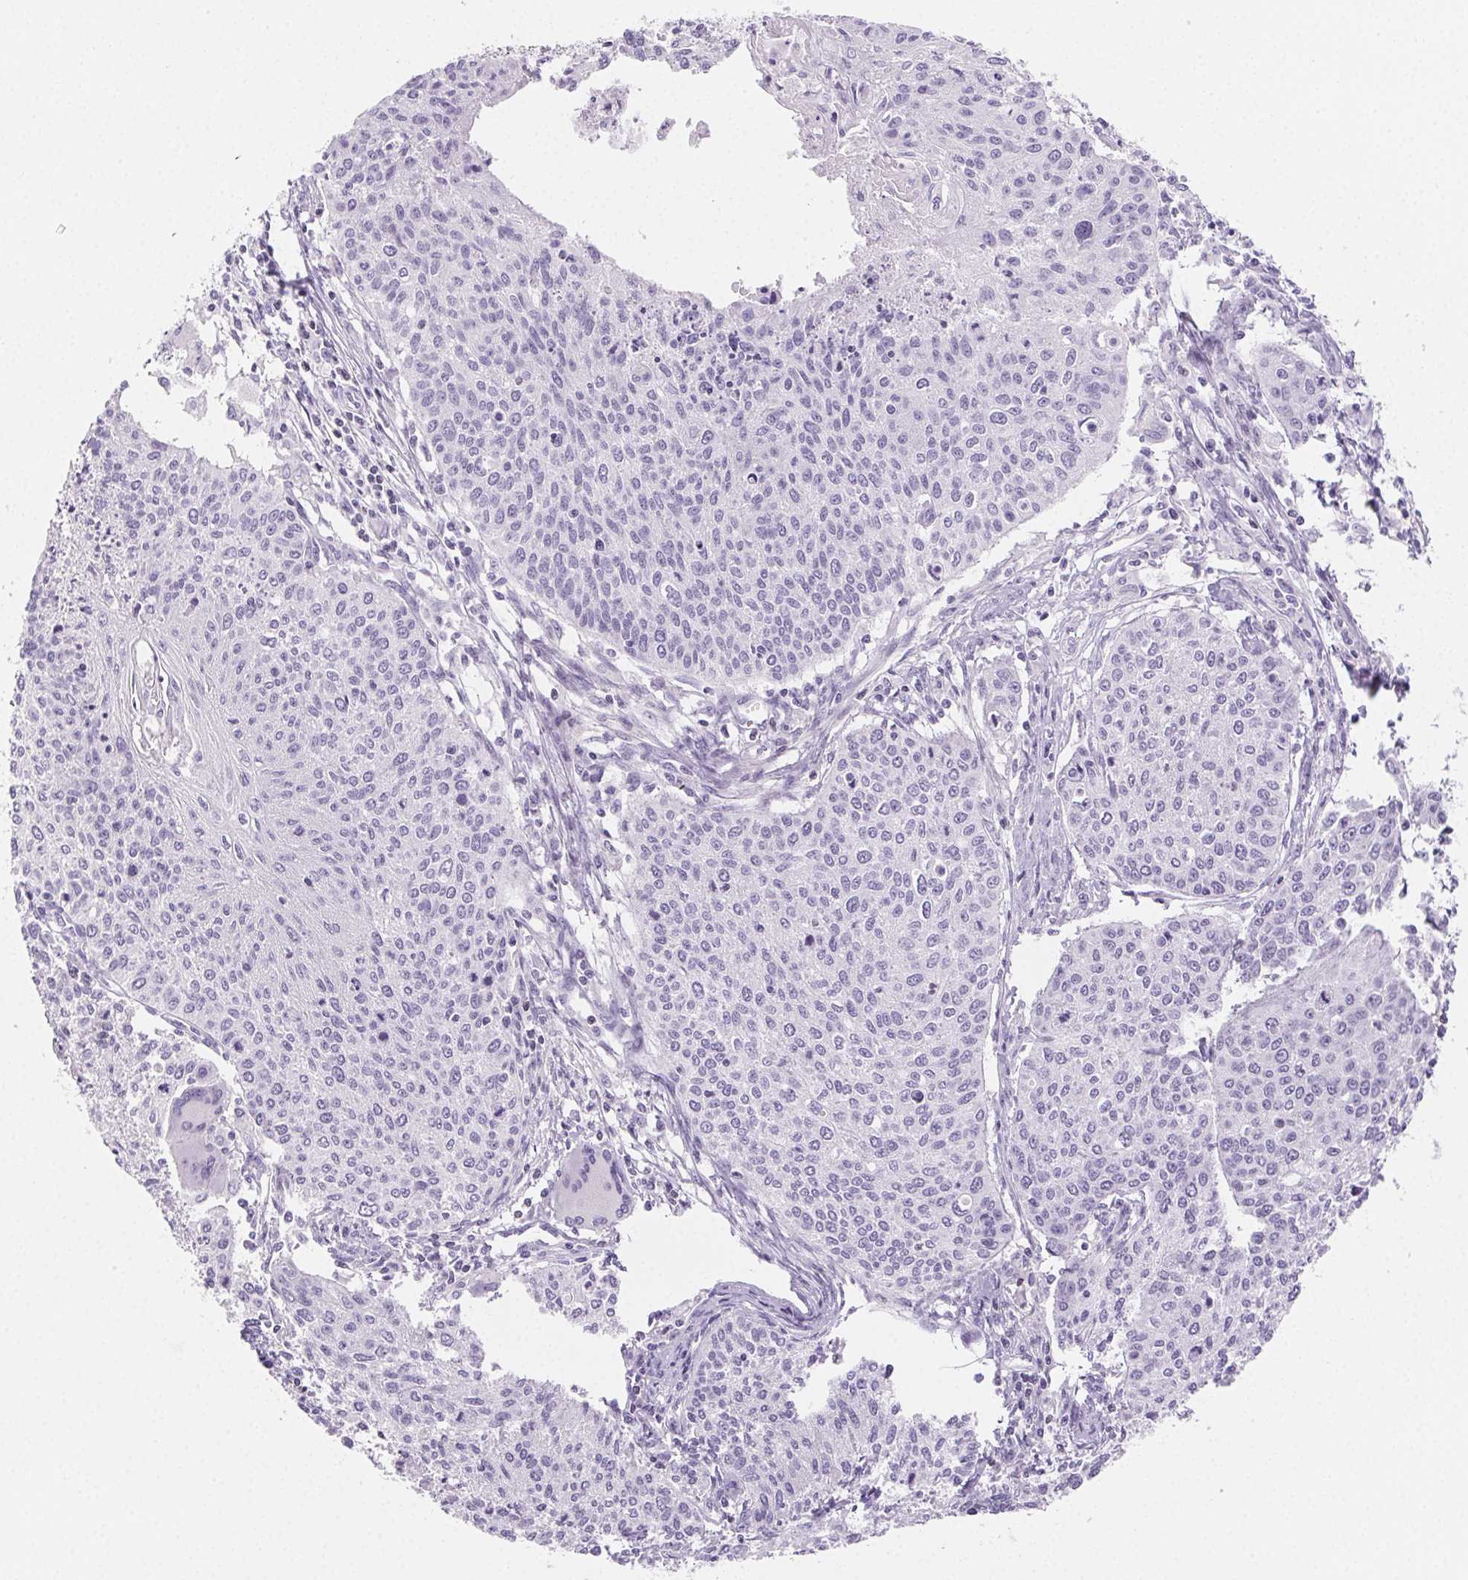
{"staining": {"intensity": "negative", "quantity": "none", "location": "none"}, "tissue": "cervical cancer", "cell_type": "Tumor cells", "image_type": "cancer", "snomed": [{"axis": "morphology", "description": "Squamous cell carcinoma, NOS"}, {"axis": "topography", "description": "Cervix"}], "caption": "The image demonstrates no significant expression in tumor cells of cervical cancer. (DAB (3,3'-diaminobenzidine) immunohistochemistry, high magnification).", "gene": "BEND2", "patient": {"sex": "female", "age": 38}}